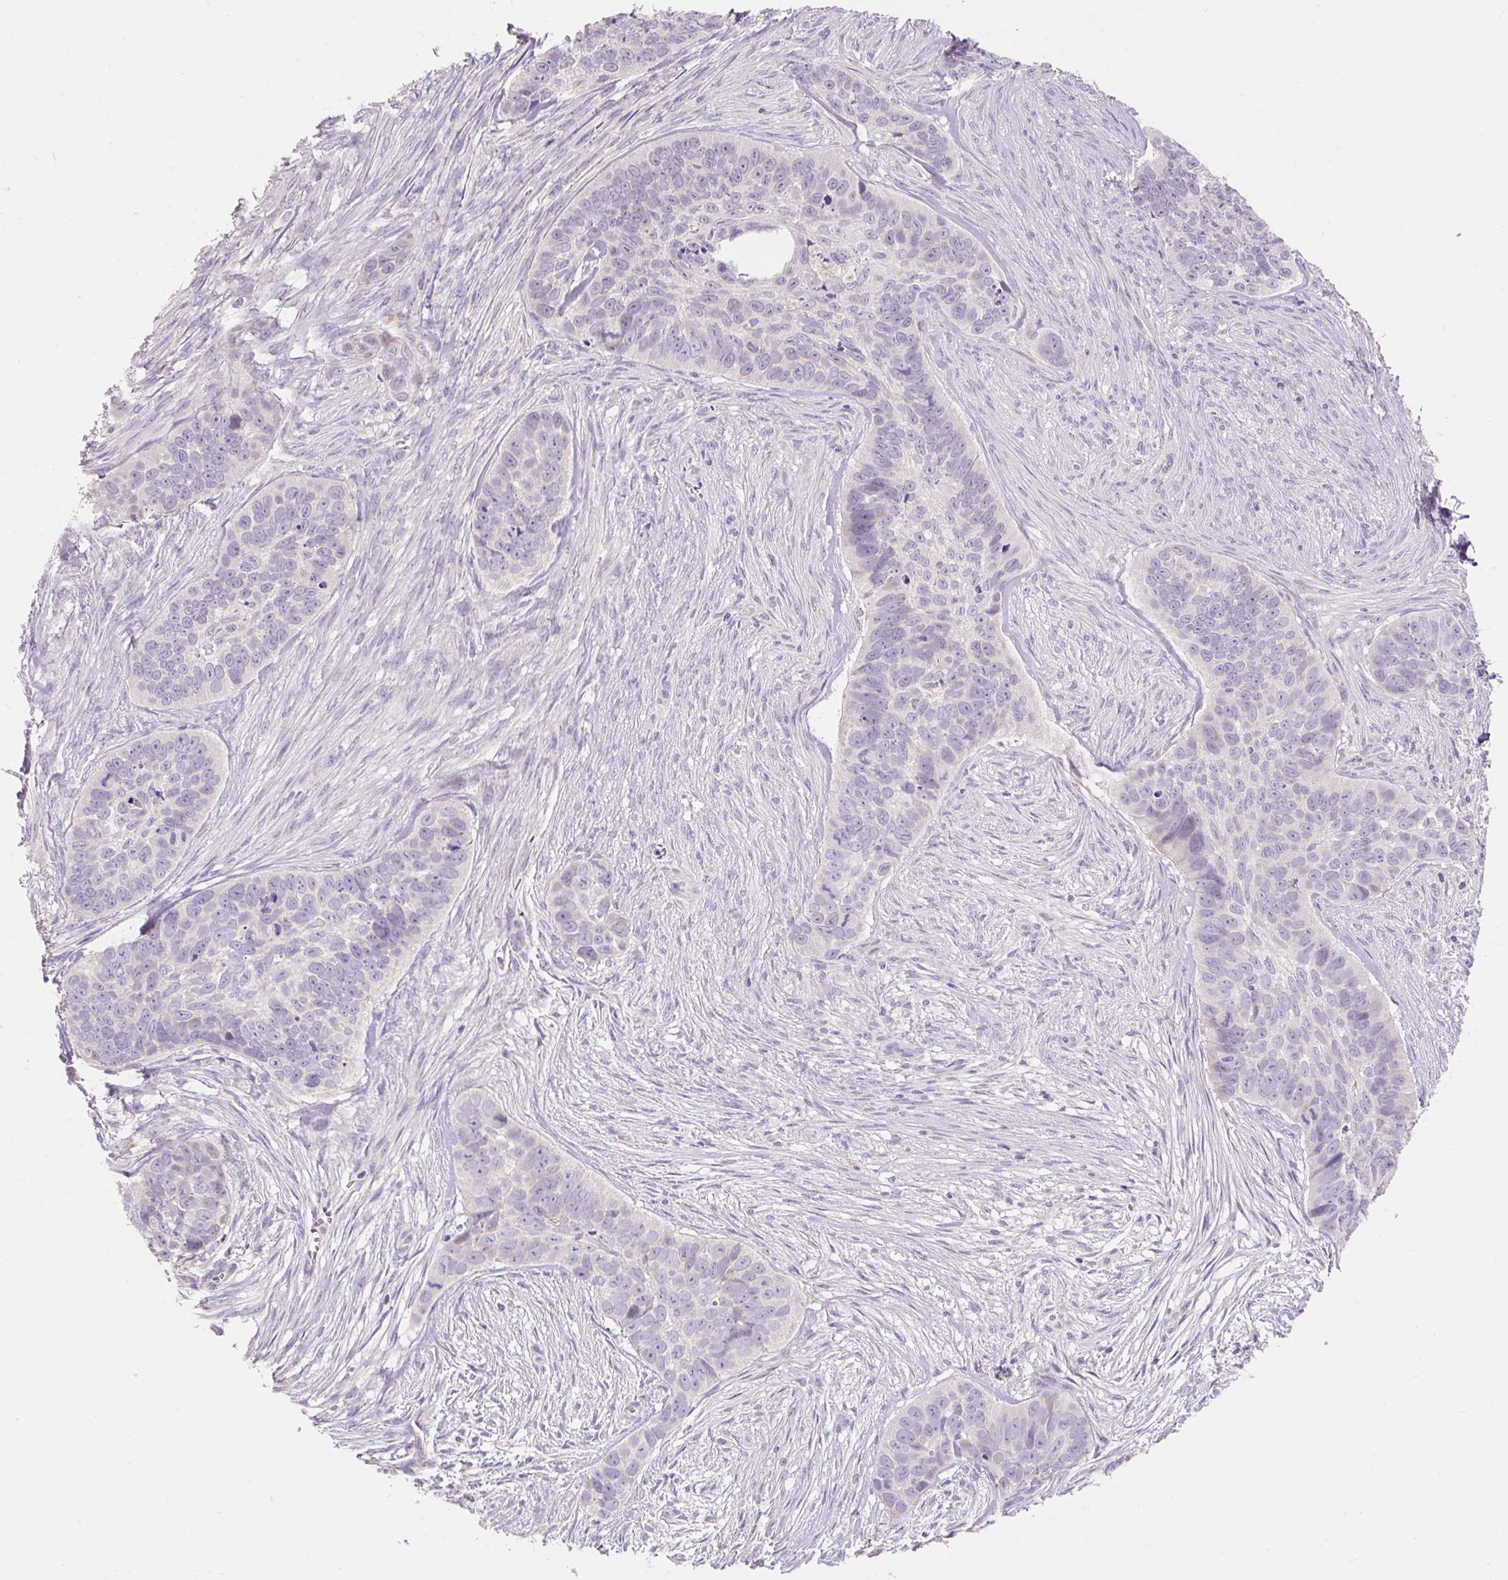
{"staining": {"intensity": "negative", "quantity": "none", "location": "none"}, "tissue": "skin cancer", "cell_type": "Tumor cells", "image_type": "cancer", "snomed": [{"axis": "morphology", "description": "Basal cell carcinoma"}, {"axis": "topography", "description": "Skin"}], "caption": "IHC image of neoplastic tissue: skin cancer (basal cell carcinoma) stained with DAB demonstrates no significant protein staining in tumor cells.", "gene": "PMAIP1", "patient": {"sex": "female", "age": 82}}